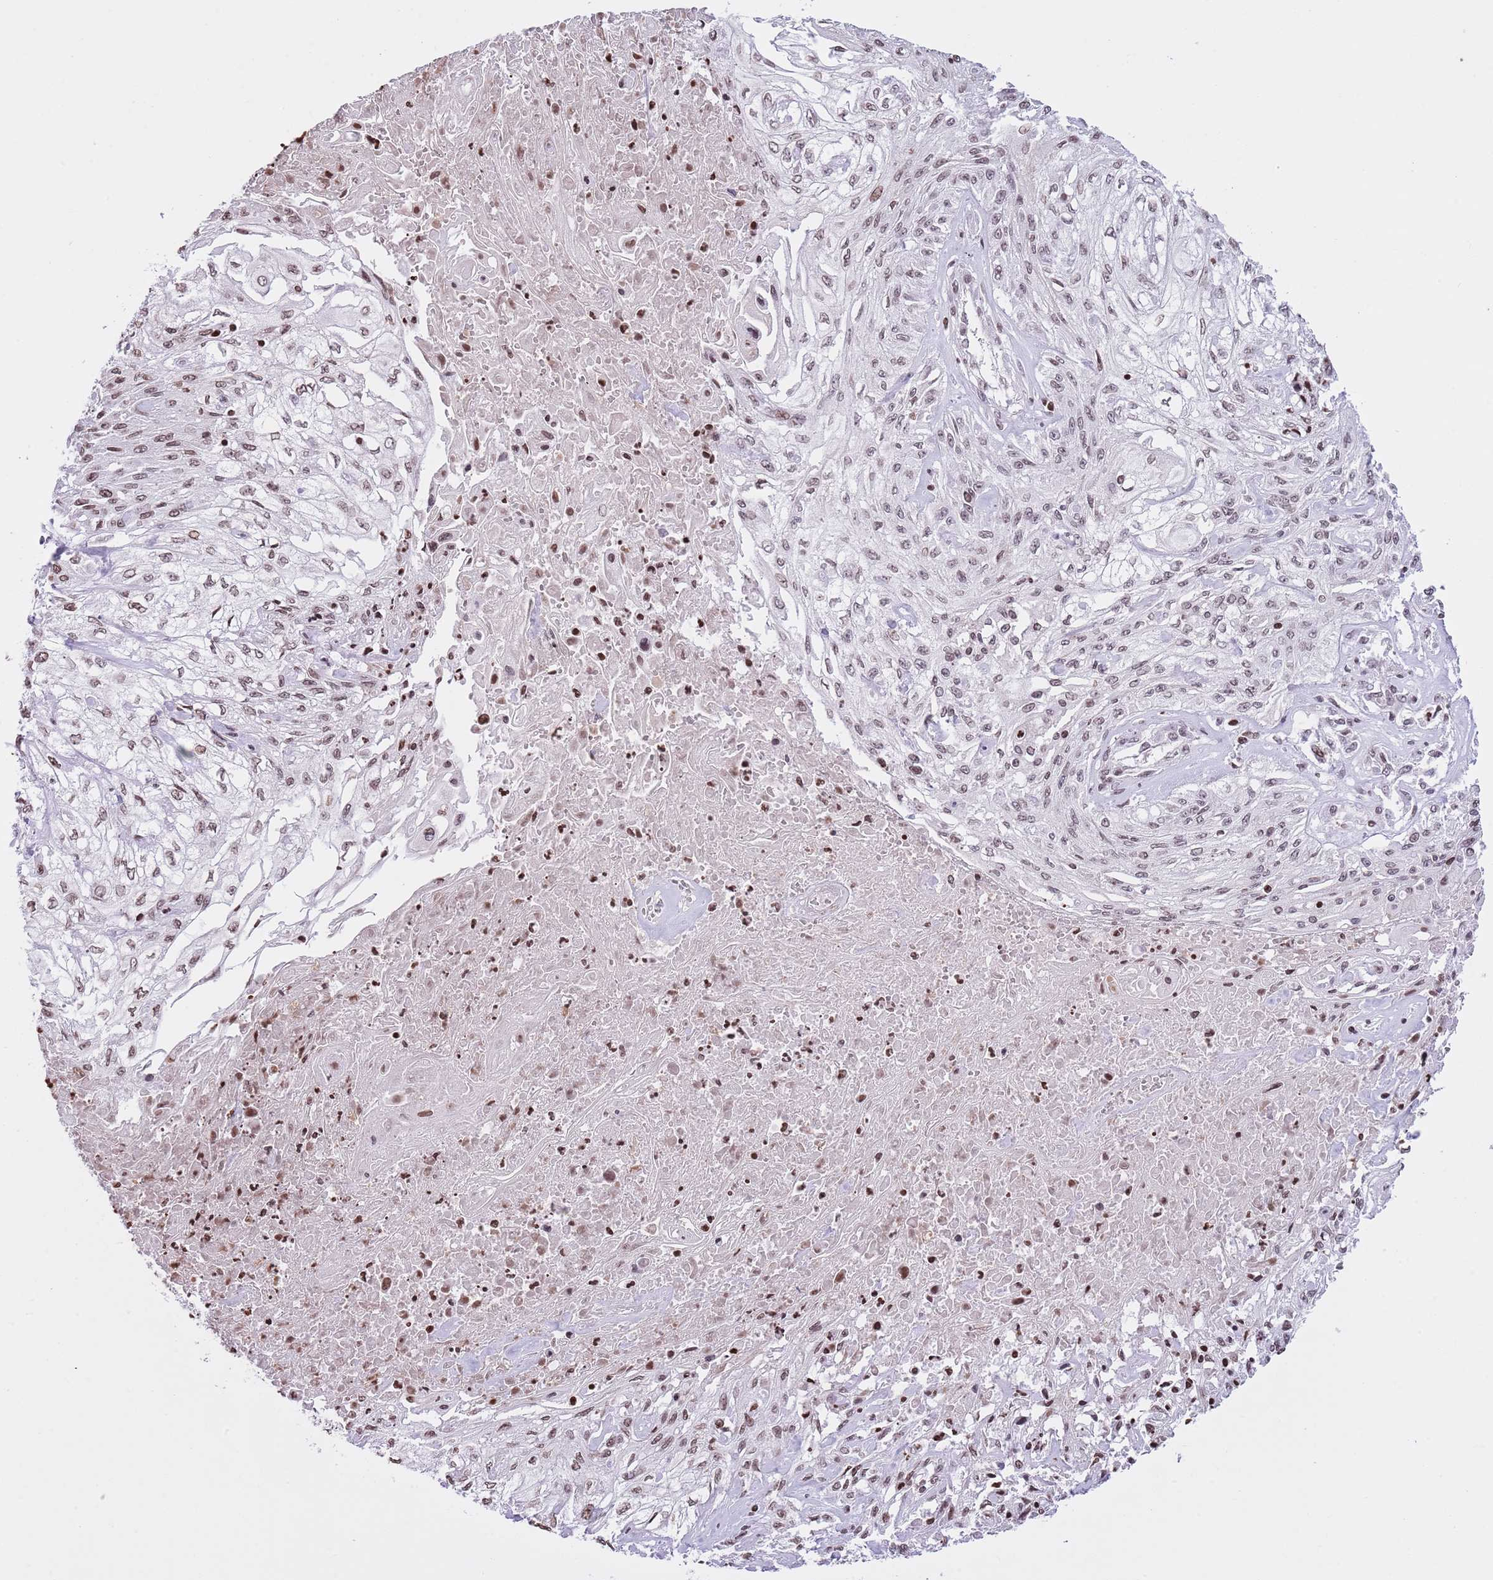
{"staining": {"intensity": "weak", "quantity": ">75%", "location": "nuclear"}, "tissue": "skin cancer", "cell_type": "Tumor cells", "image_type": "cancer", "snomed": [{"axis": "morphology", "description": "Squamous cell carcinoma, NOS"}, {"axis": "morphology", "description": "Squamous cell carcinoma, metastatic, NOS"}, {"axis": "topography", "description": "Skin"}, {"axis": "topography", "description": "Lymph node"}], "caption": "Human skin cancer stained with a protein marker displays weak staining in tumor cells.", "gene": "KPNA3", "patient": {"sex": "male", "age": 75}}